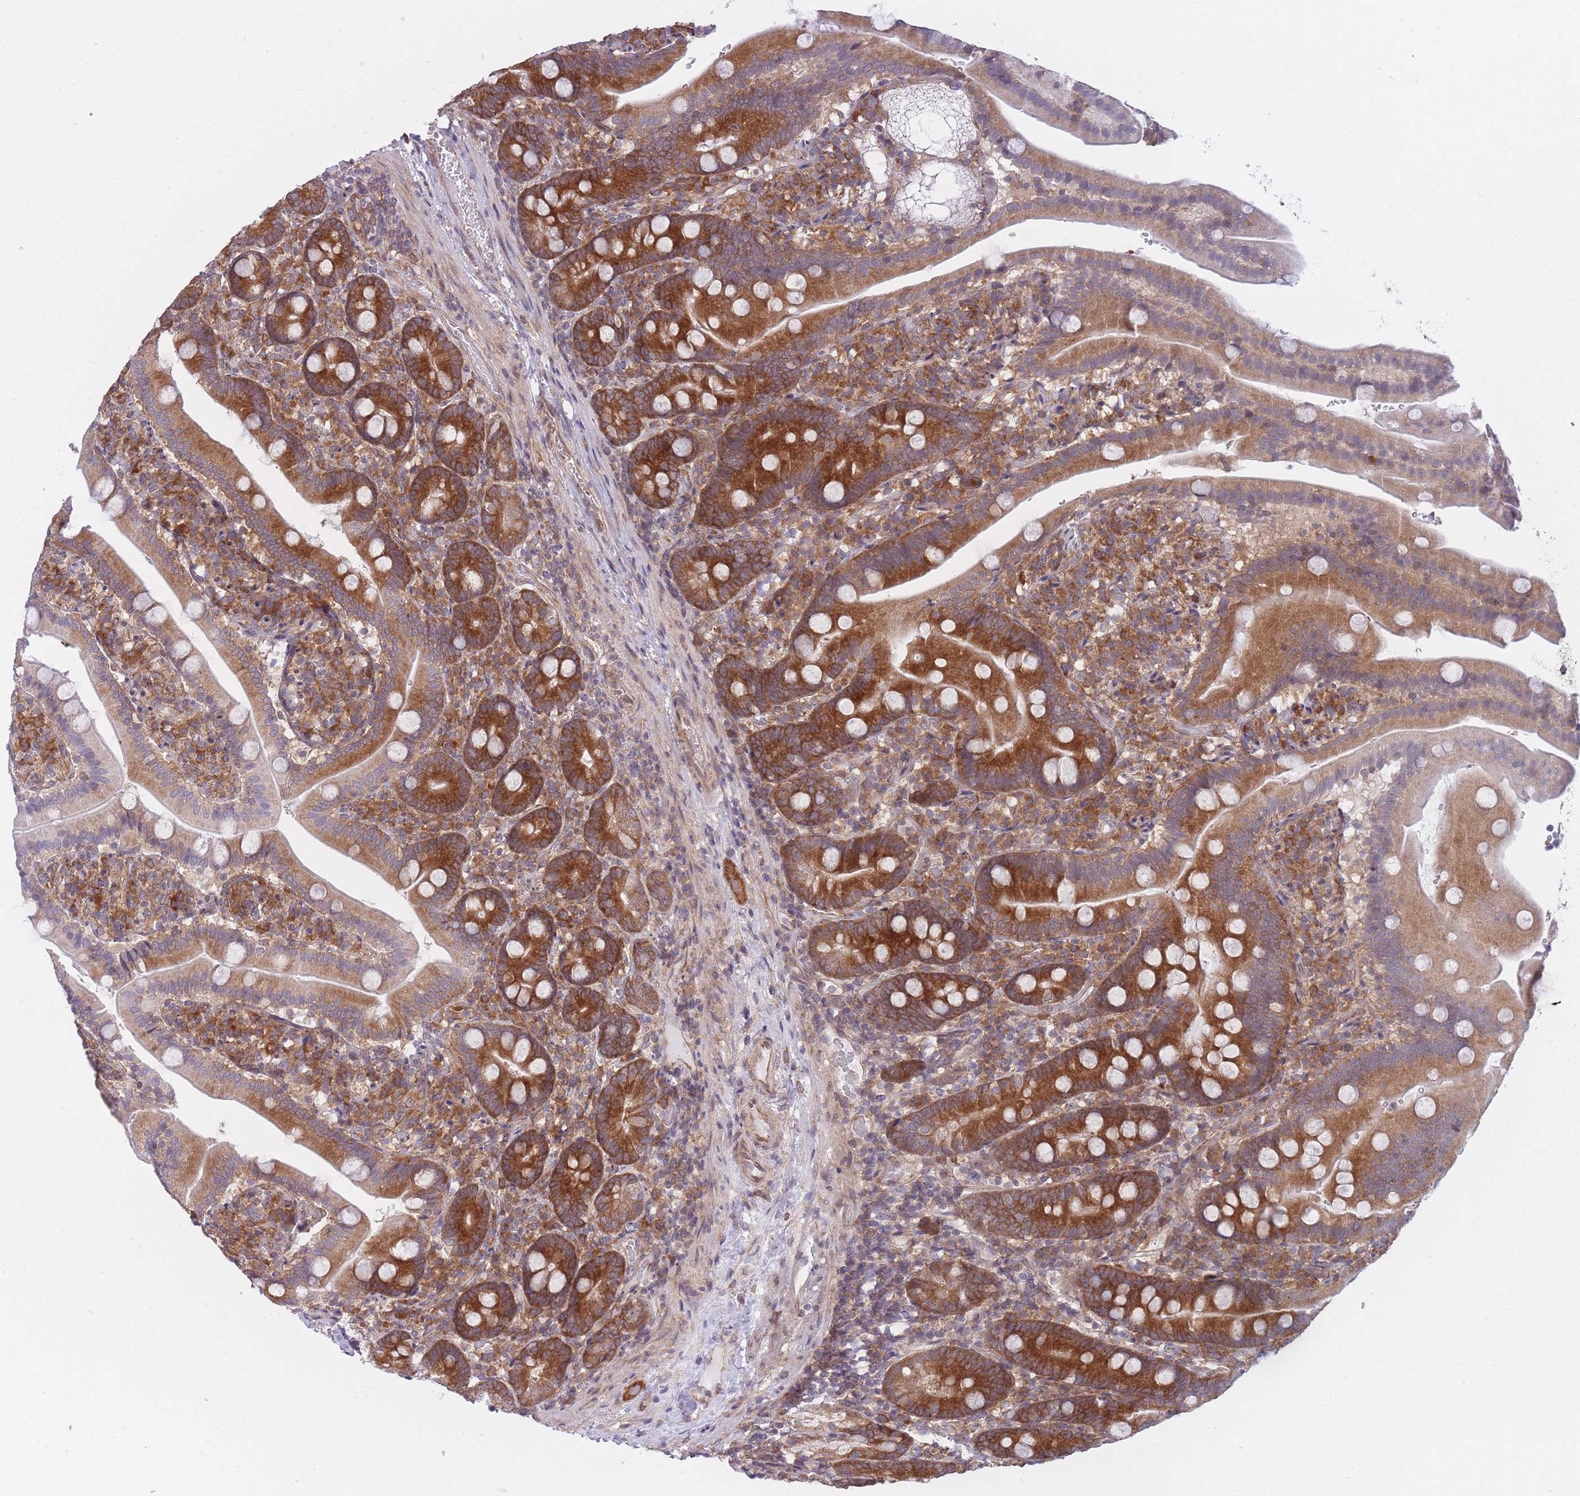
{"staining": {"intensity": "strong", "quantity": ">75%", "location": "cytoplasmic/membranous"}, "tissue": "duodenum", "cell_type": "Glandular cells", "image_type": "normal", "snomed": [{"axis": "morphology", "description": "Normal tissue, NOS"}, {"axis": "topography", "description": "Duodenum"}], "caption": "The micrograph exhibits a brown stain indicating the presence of a protein in the cytoplasmic/membranous of glandular cells in duodenum. The protein of interest is stained brown, and the nuclei are stained in blue (DAB IHC with brightfield microscopy, high magnification).", "gene": "CCDC124", "patient": {"sex": "female", "age": 67}}